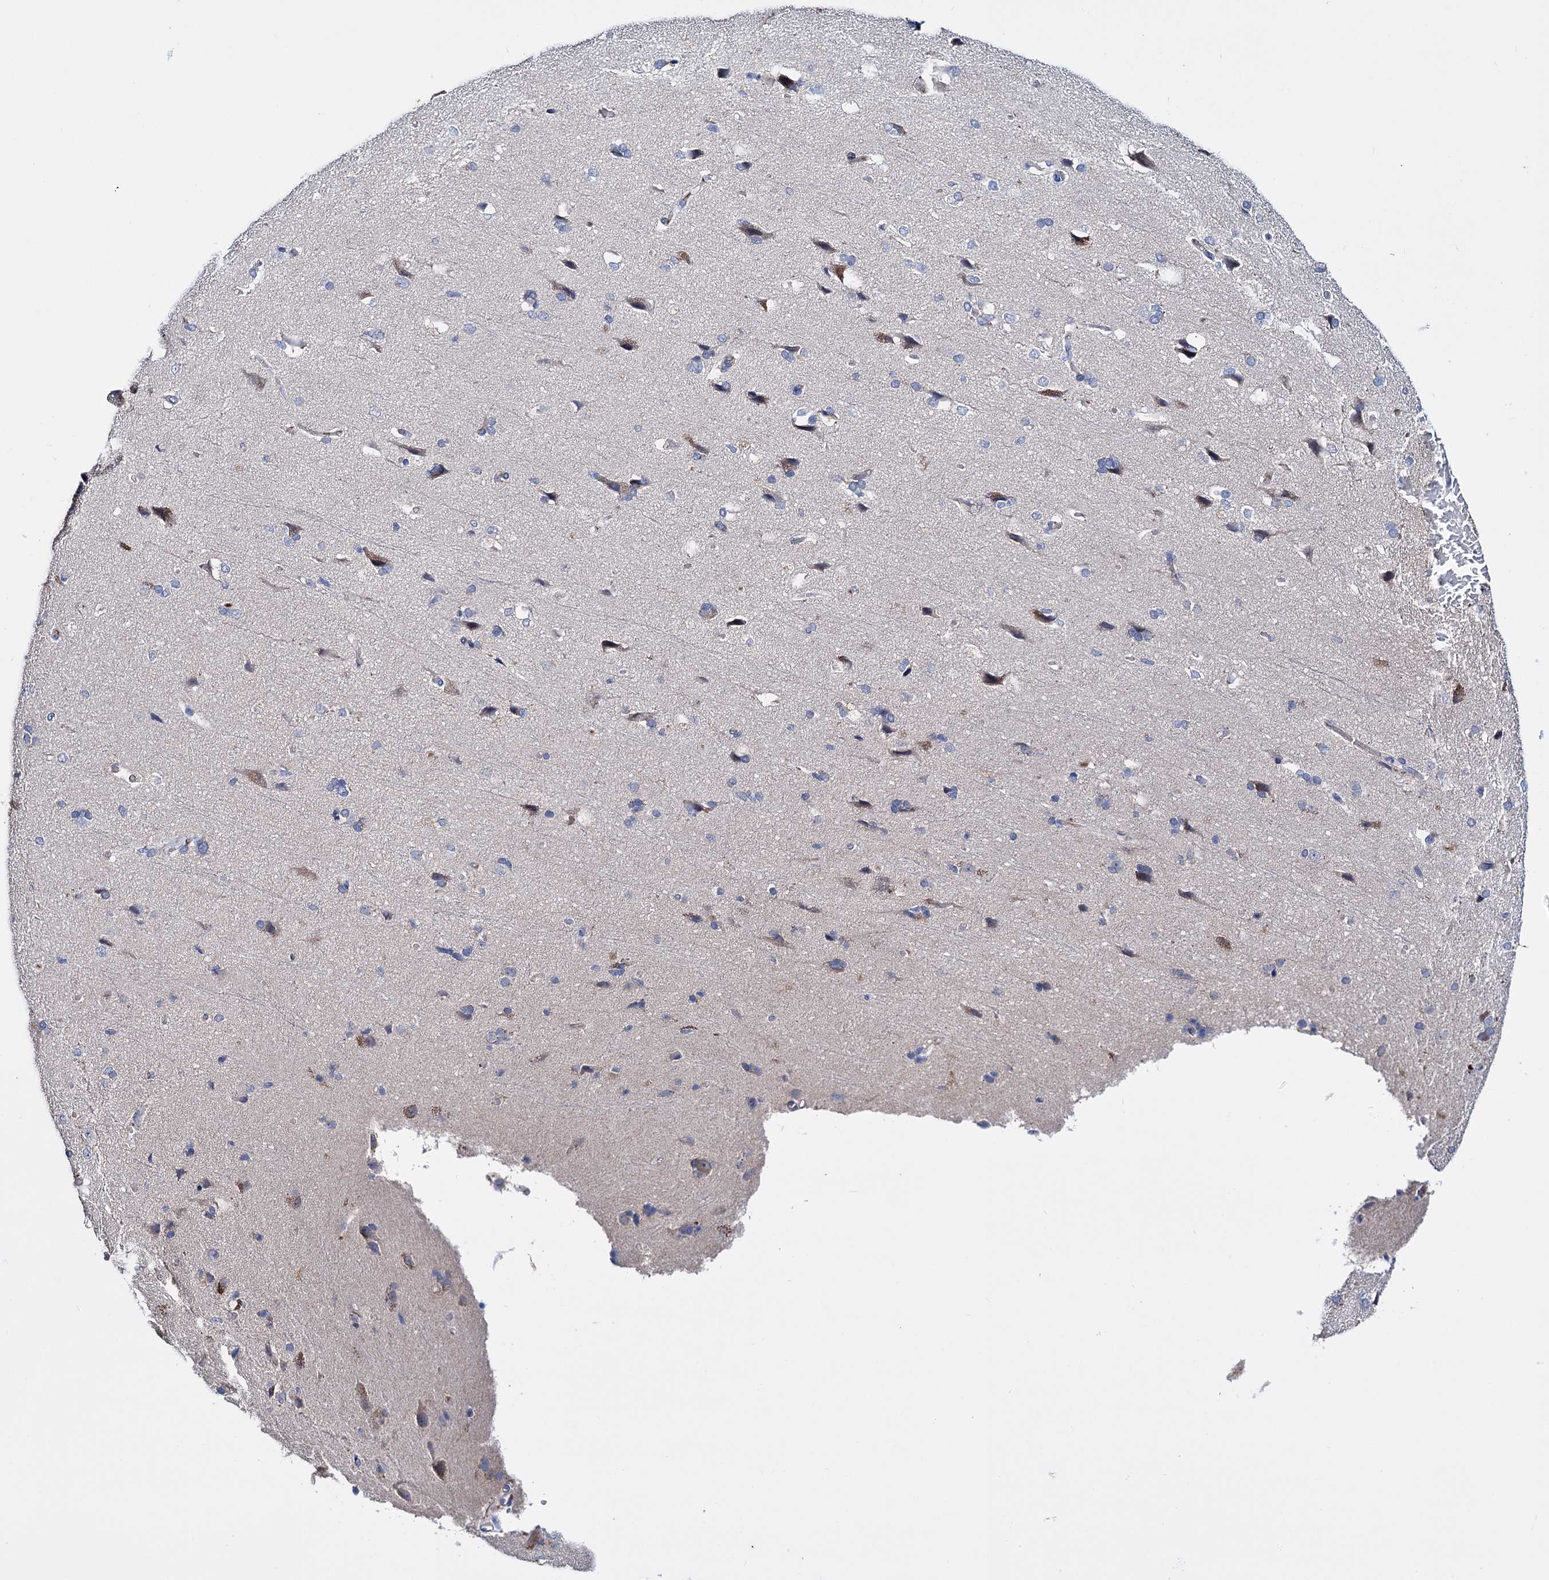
{"staining": {"intensity": "negative", "quantity": "none", "location": "none"}, "tissue": "cerebral cortex", "cell_type": "Endothelial cells", "image_type": "normal", "snomed": [{"axis": "morphology", "description": "Normal tissue, NOS"}, {"axis": "topography", "description": "Cerebral cortex"}], "caption": "The image exhibits no staining of endothelial cells in normal cerebral cortex.", "gene": "PPP1R32", "patient": {"sex": "male", "age": 62}}